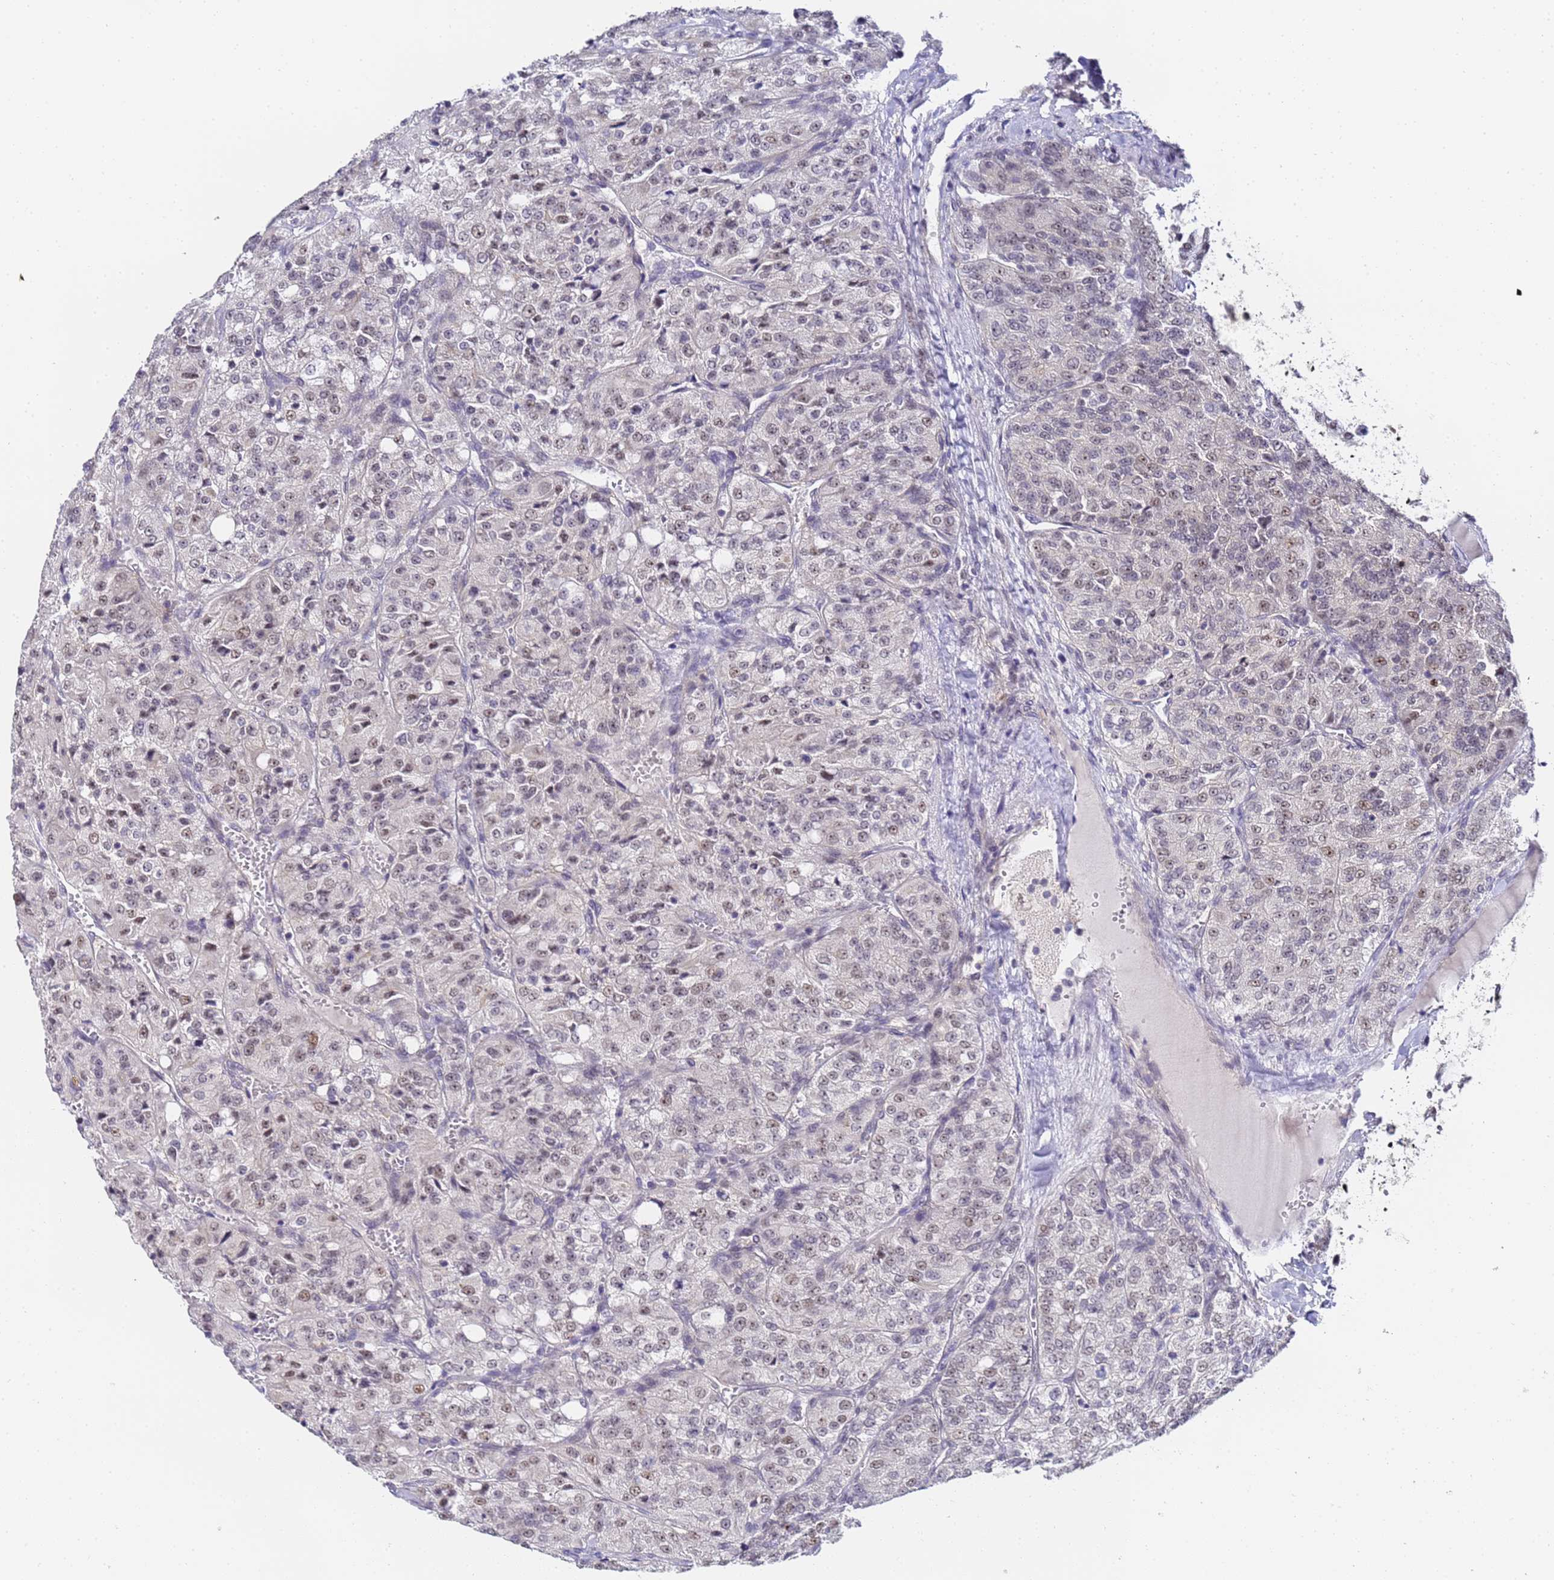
{"staining": {"intensity": "weak", "quantity": "<25%", "location": "nuclear"}, "tissue": "renal cancer", "cell_type": "Tumor cells", "image_type": "cancer", "snomed": [{"axis": "morphology", "description": "Adenocarcinoma, NOS"}, {"axis": "topography", "description": "Kidney"}], "caption": "This is a micrograph of IHC staining of adenocarcinoma (renal), which shows no staining in tumor cells.", "gene": "LSM3", "patient": {"sex": "female", "age": 63}}